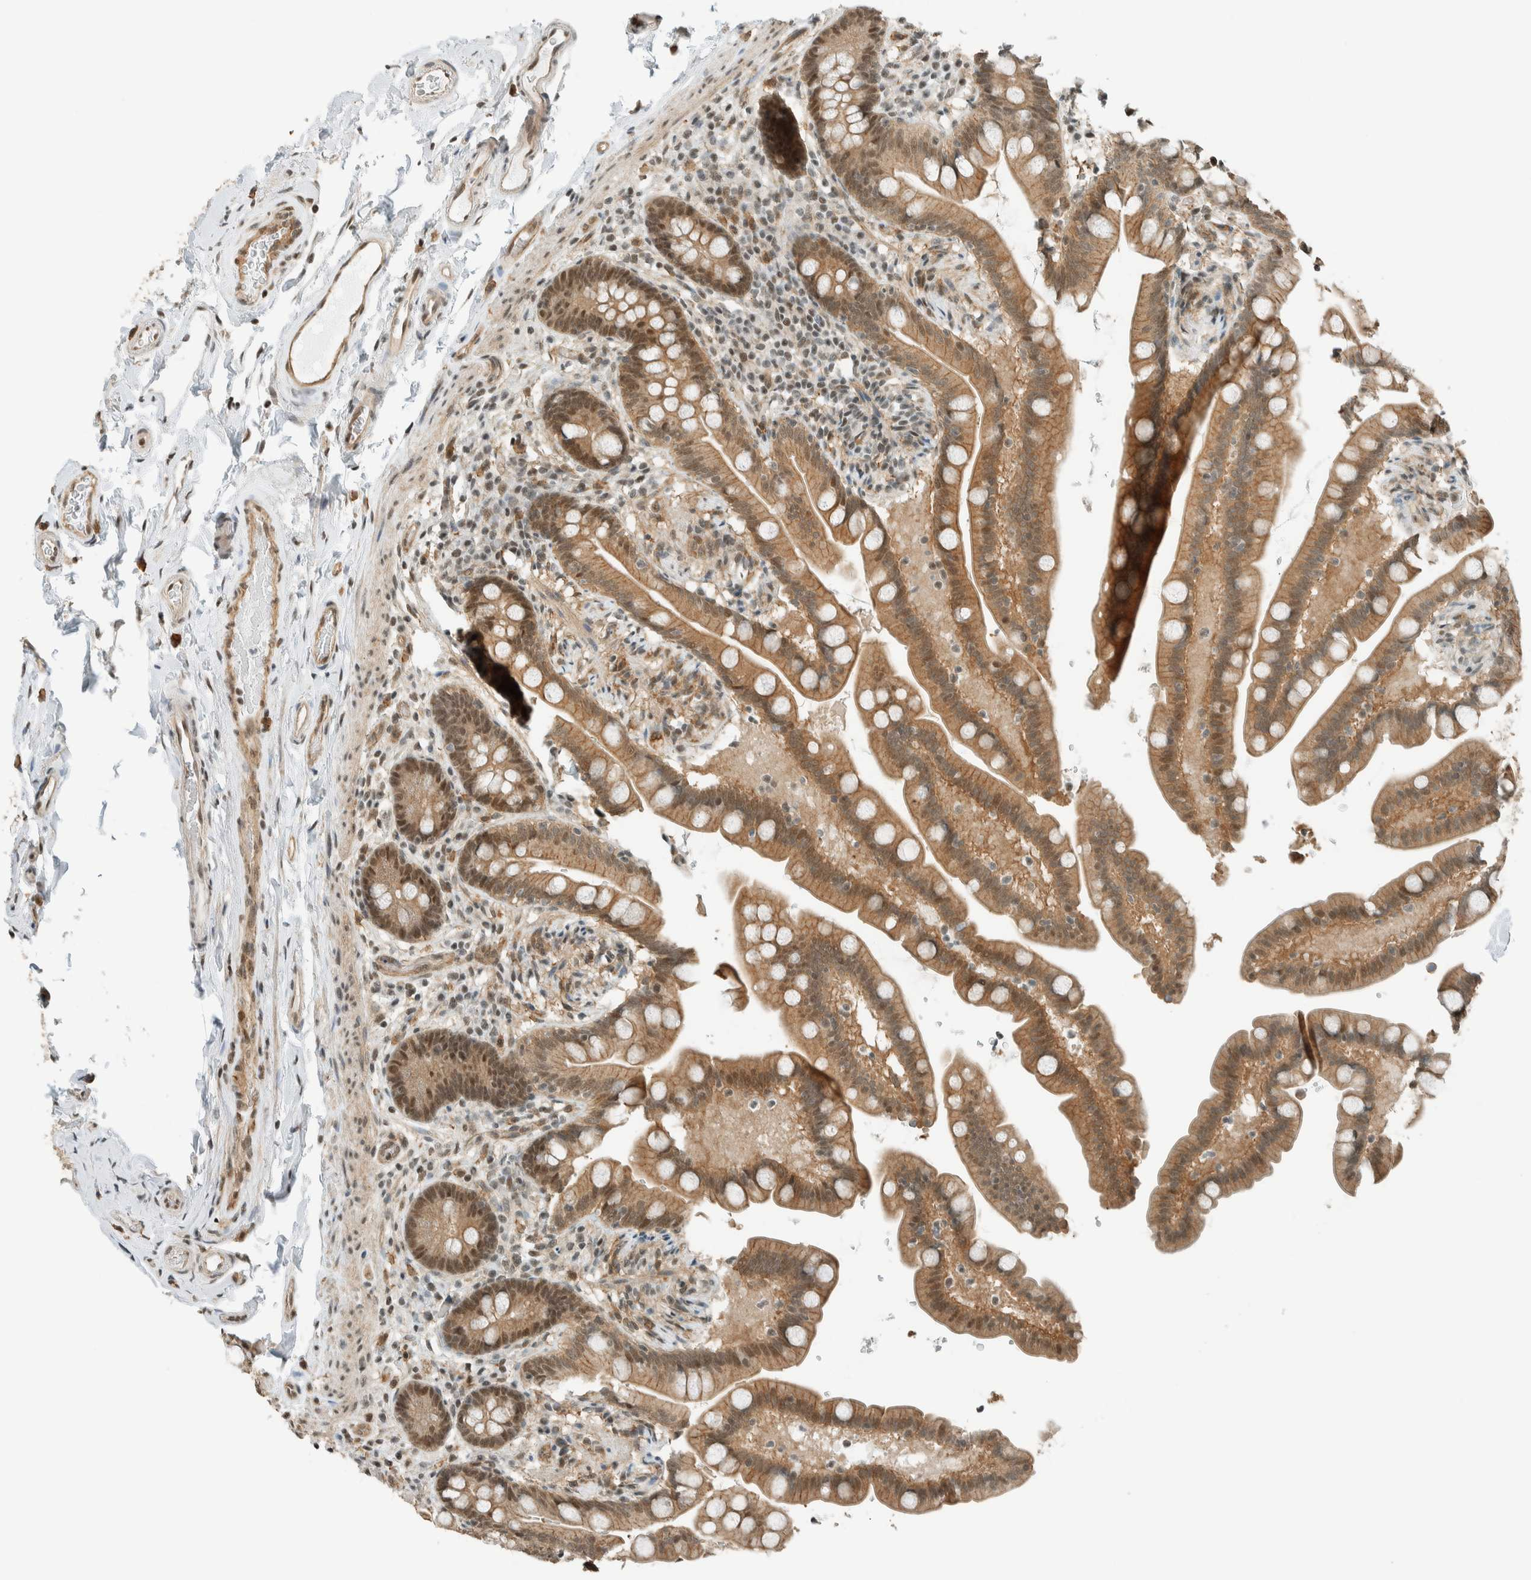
{"staining": {"intensity": "moderate", "quantity": "25%-75%", "location": "cytoplasmic/membranous,nuclear"}, "tissue": "colon", "cell_type": "Endothelial cells", "image_type": "normal", "snomed": [{"axis": "morphology", "description": "Normal tissue, NOS"}, {"axis": "topography", "description": "Smooth muscle"}, {"axis": "topography", "description": "Colon"}], "caption": "IHC photomicrograph of benign colon: colon stained using immunohistochemistry (IHC) exhibits medium levels of moderate protein expression localized specifically in the cytoplasmic/membranous,nuclear of endothelial cells, appearing as a cytoplasmic/membranous,nuclear brown color.", "gene": "NIBAN2", "patient": {"sex": "male", "age": 73}}